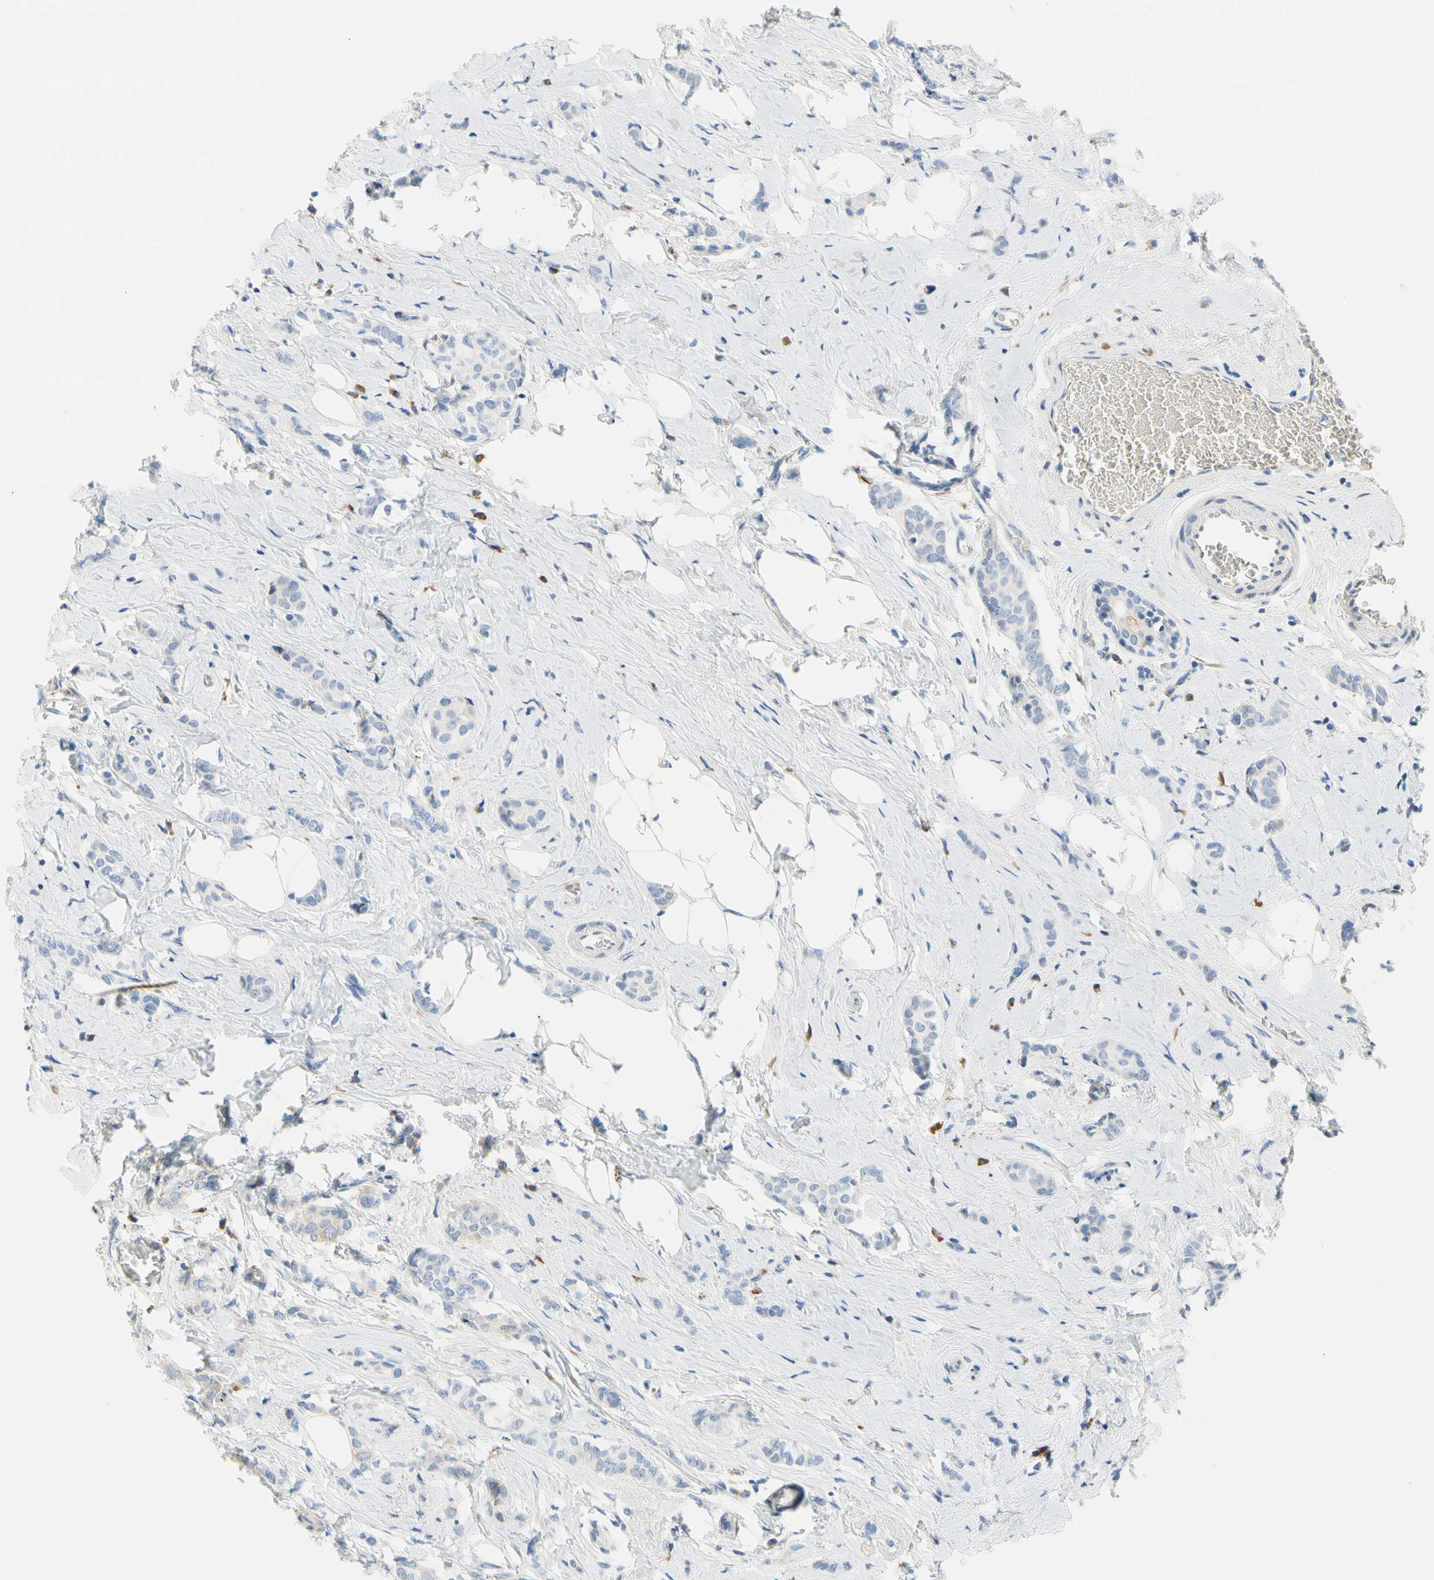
{"staining": {"intensity": "negative", "quantity": "none", "location": "none"}, "tissue": "breast cancer", "cell_type": "Tumor cells", "image_type": "cancer", "snomed": [{"axis": "morphology", "description": "Lobular carcinoma"}, {"axis": "topography", "description": "Breast"}], "caption": "This is a image of immunohistochemistry staining of breast lobular carcinoma, which shows no positivity in tumor cells.", "gene": "STXBP1", "patient": {"sex": "female", "age": 60}}